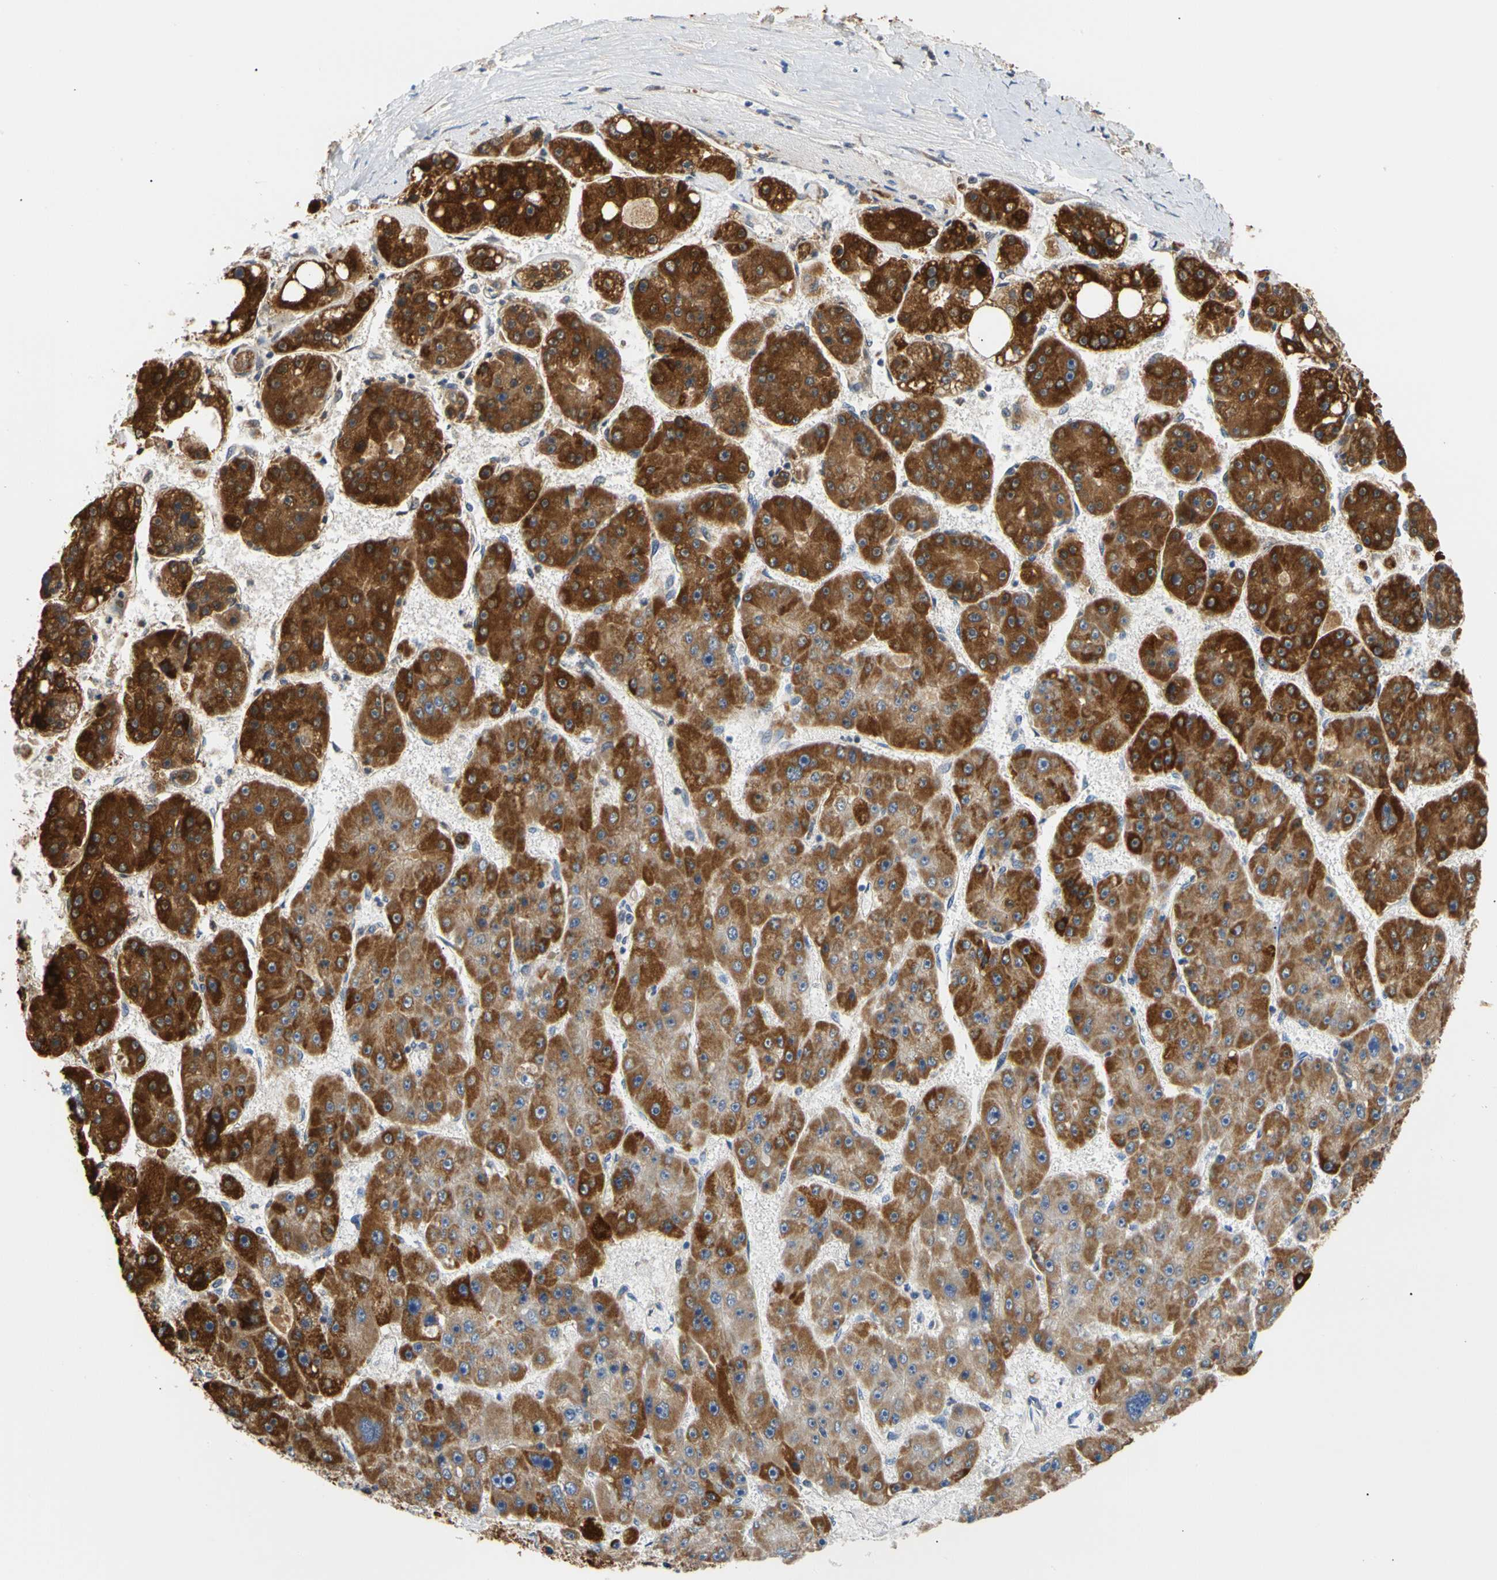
{"staining": {"intensity": "strong", "quantity": ">75%", "location": "cytoplasmic/membranous"}, "tissue": "liver cancer", "cell_type": "Tumor cells", "image_type": "cancer", "snomed": [{"axis": "morphology", "description": "Carcinoma, Hepatocellular, NOS"}, {"axis": "topography", "description": "Liver"}], "caption": "This photomicrograph reveals hepatocellular carcinoma (liver) stained with IHC to label a protein in brown. The cytoplasmic/membranous of tumor cells show strong positivity for the protein. Nuclei are counter-stained blue.", "gene": "ACAT1", "patient": {"sex": "female", "age": 61}}